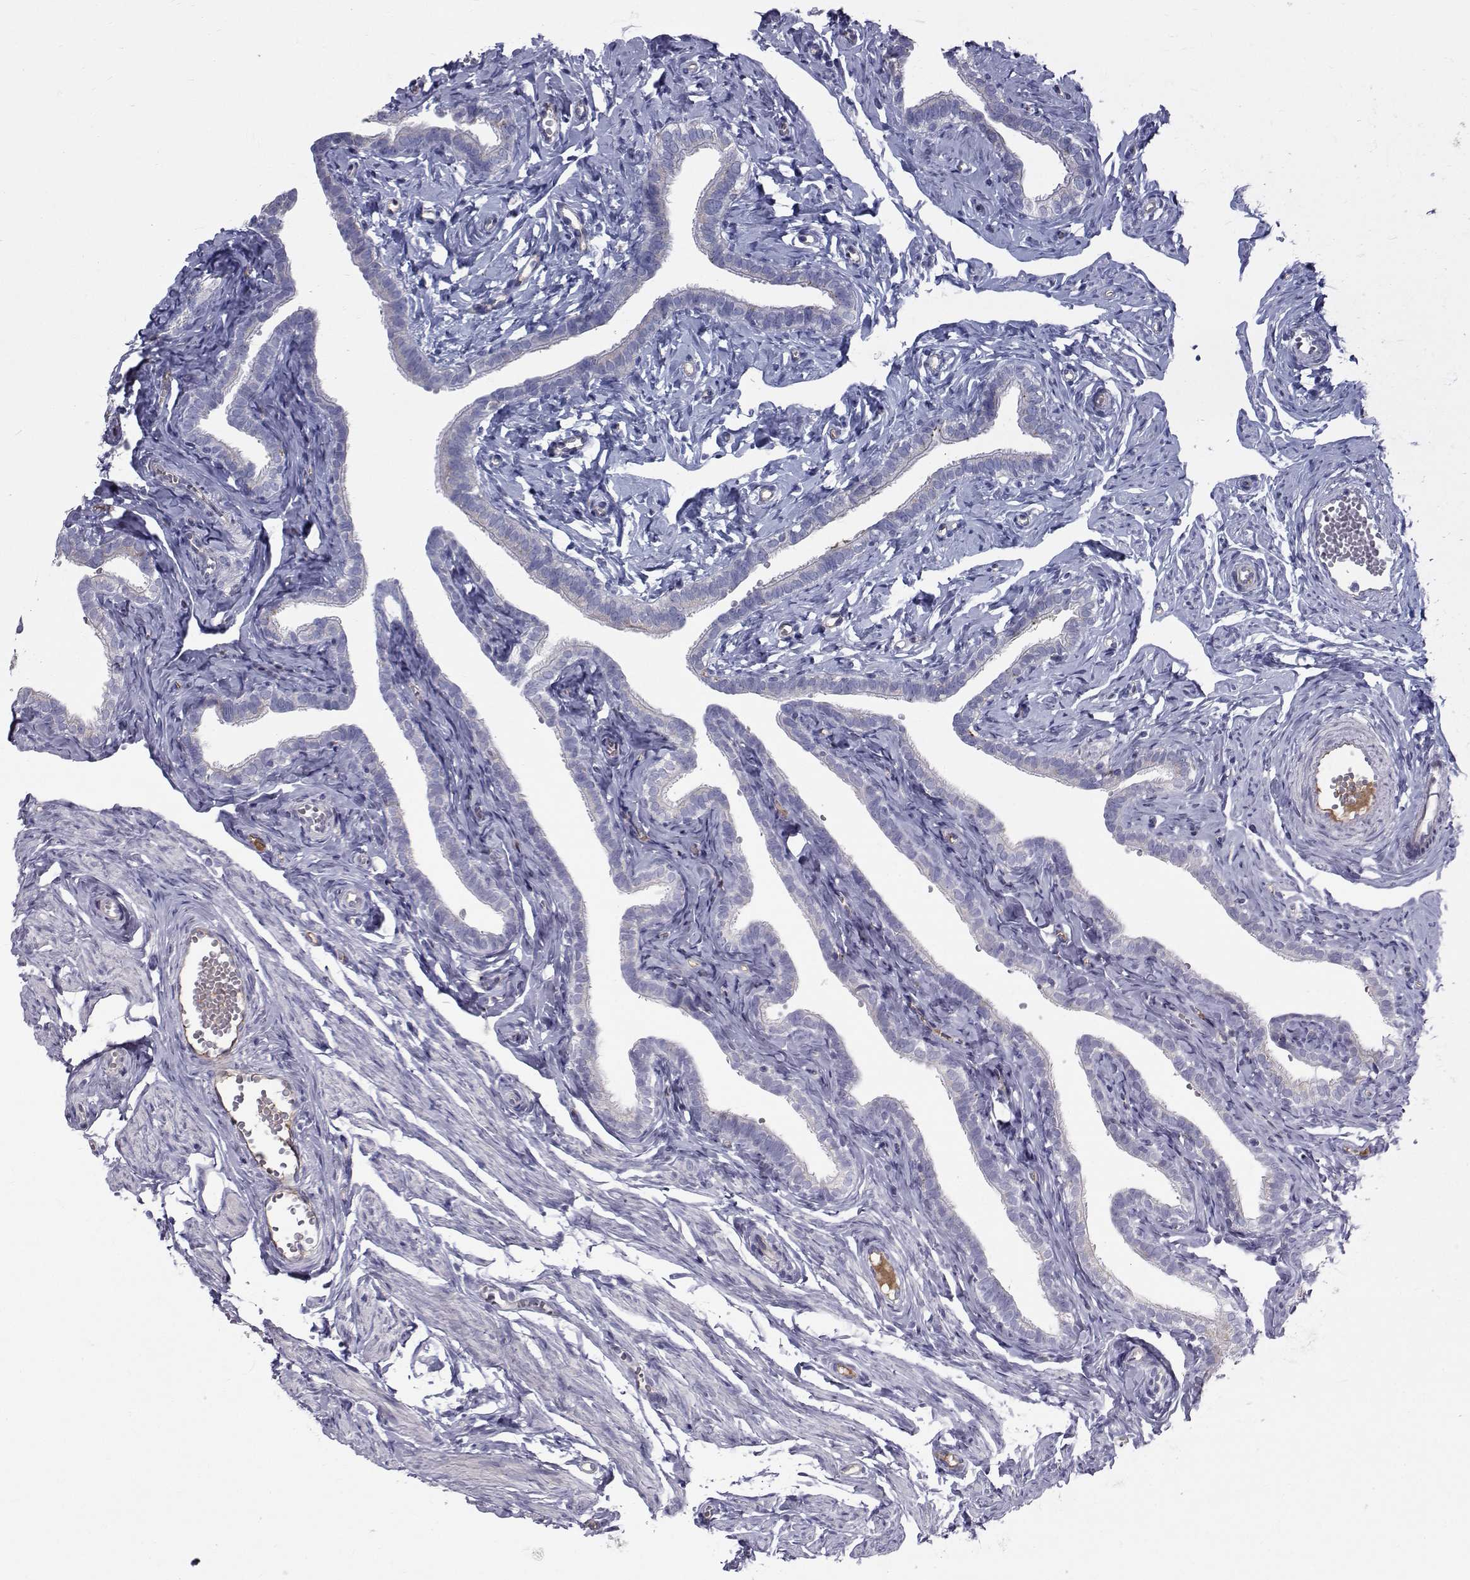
{"staining": {"intensity": "negative", "quantity": "none", "location": "none"}, "tissue": "fallopian tube", "cell_type": "Glandular cells", "image_type": "normal", "snomed": [{"axis": "morphology", "description": "Normal tissue, NOS"}, {"axis": "topography", "description": "Fallopian tube"}], "caption": "Glandular cells are negative for protein expression in benign human fallopian tube. Nuclei are stained in blue.", "gene": "CALCR", "patient": {"sex": "female", "age": 41}}